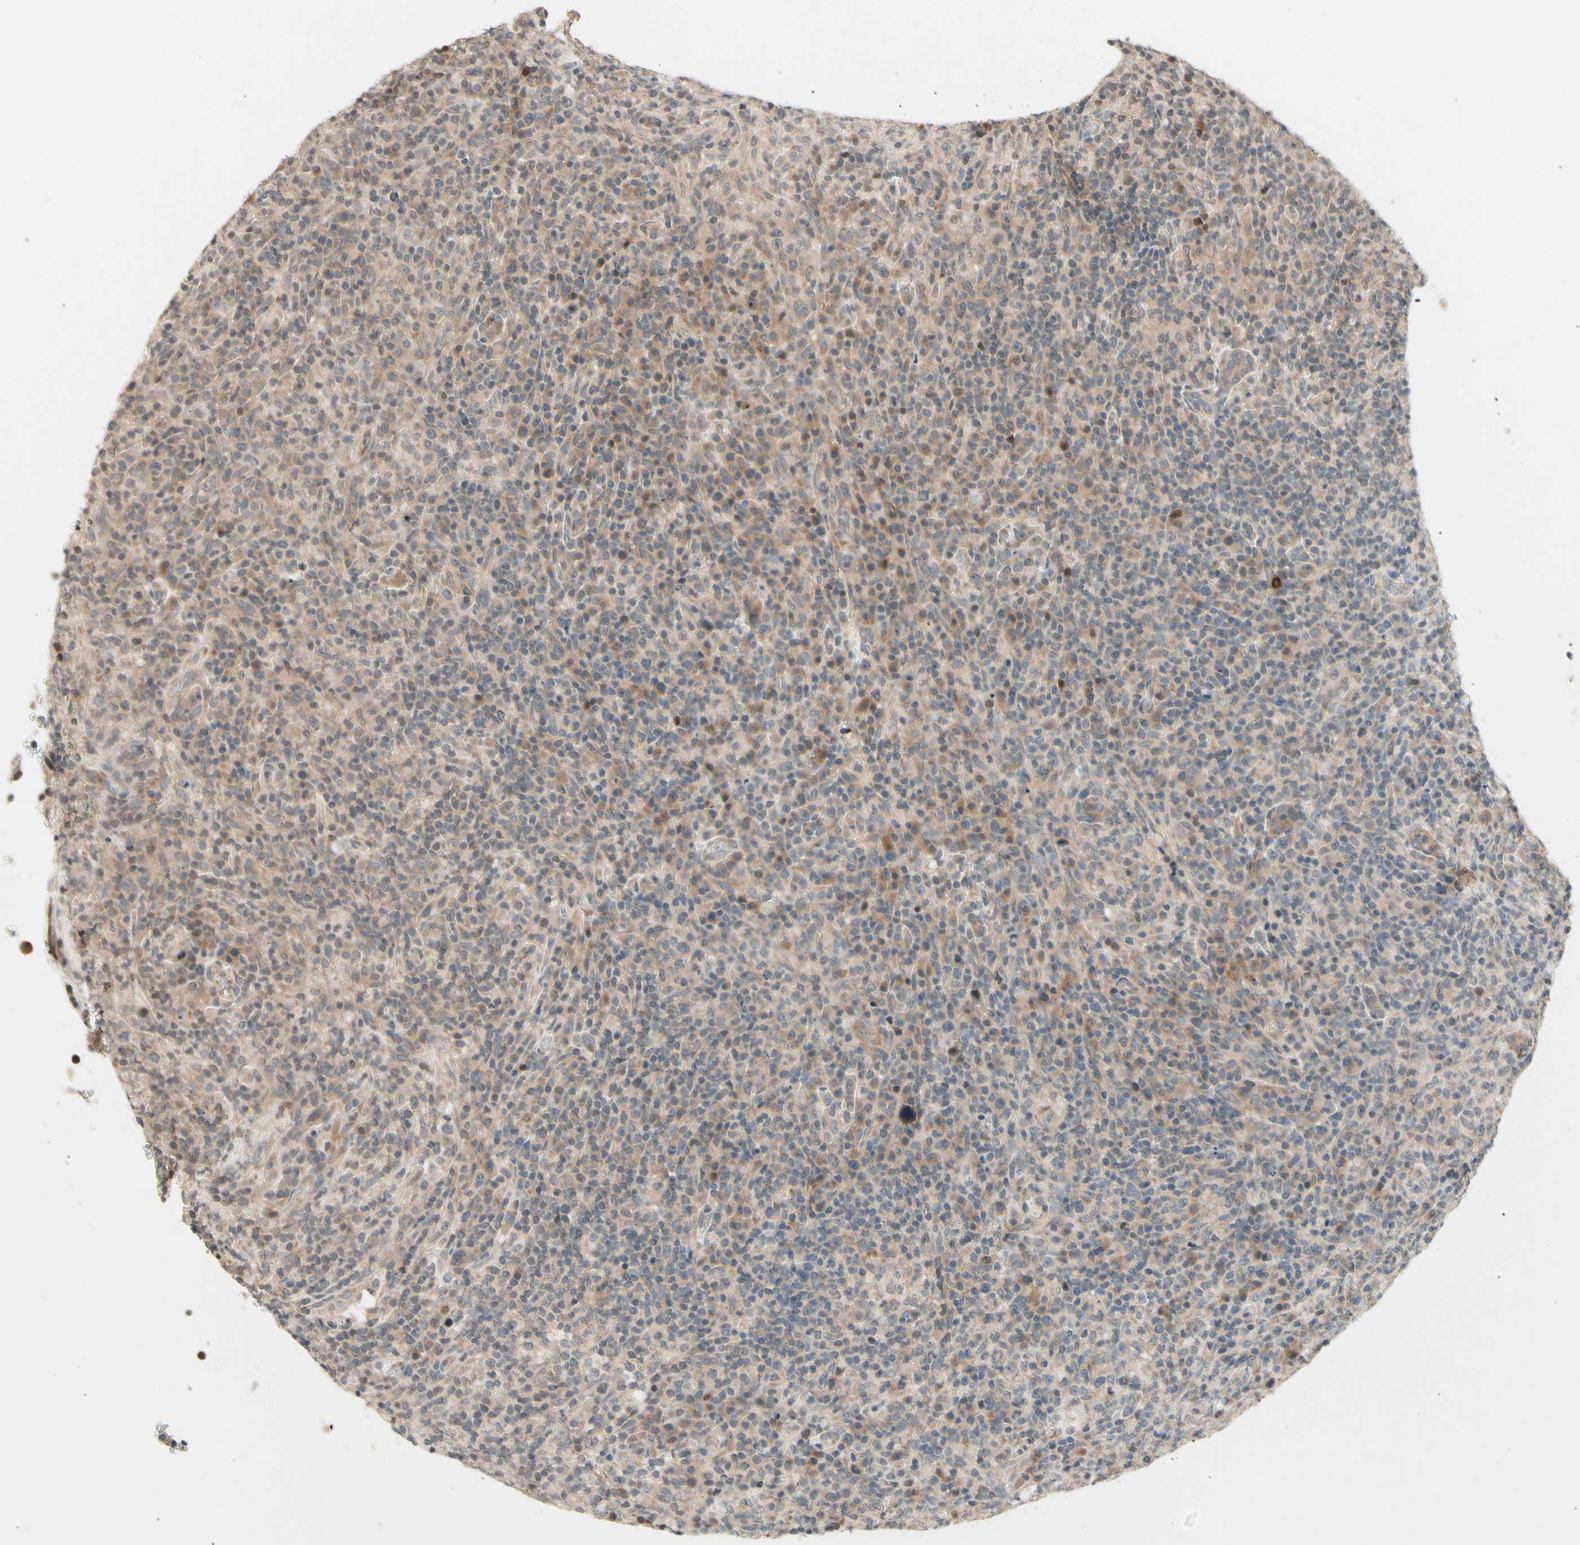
{"staining": {"intensity": "weak", "quantity": "<25%", "location": "cytoplasmic/membranous"}, "tissue": "lymphoma", "cell_type": "Tumor cells", "image_type": "cancer", "snomed": [{"axis": "morphology", "description": "Malignant lymphoma, non-Hodgkin's type, High grade"}, {"axis": "topography", "description": "Lymph node"}], "caption": "Immunohistochemical staining of lymphoma demonstrates no significant staining in tumor cells.", "gene": "ZW10", "patient": {"sex": "female", "age": 76}}